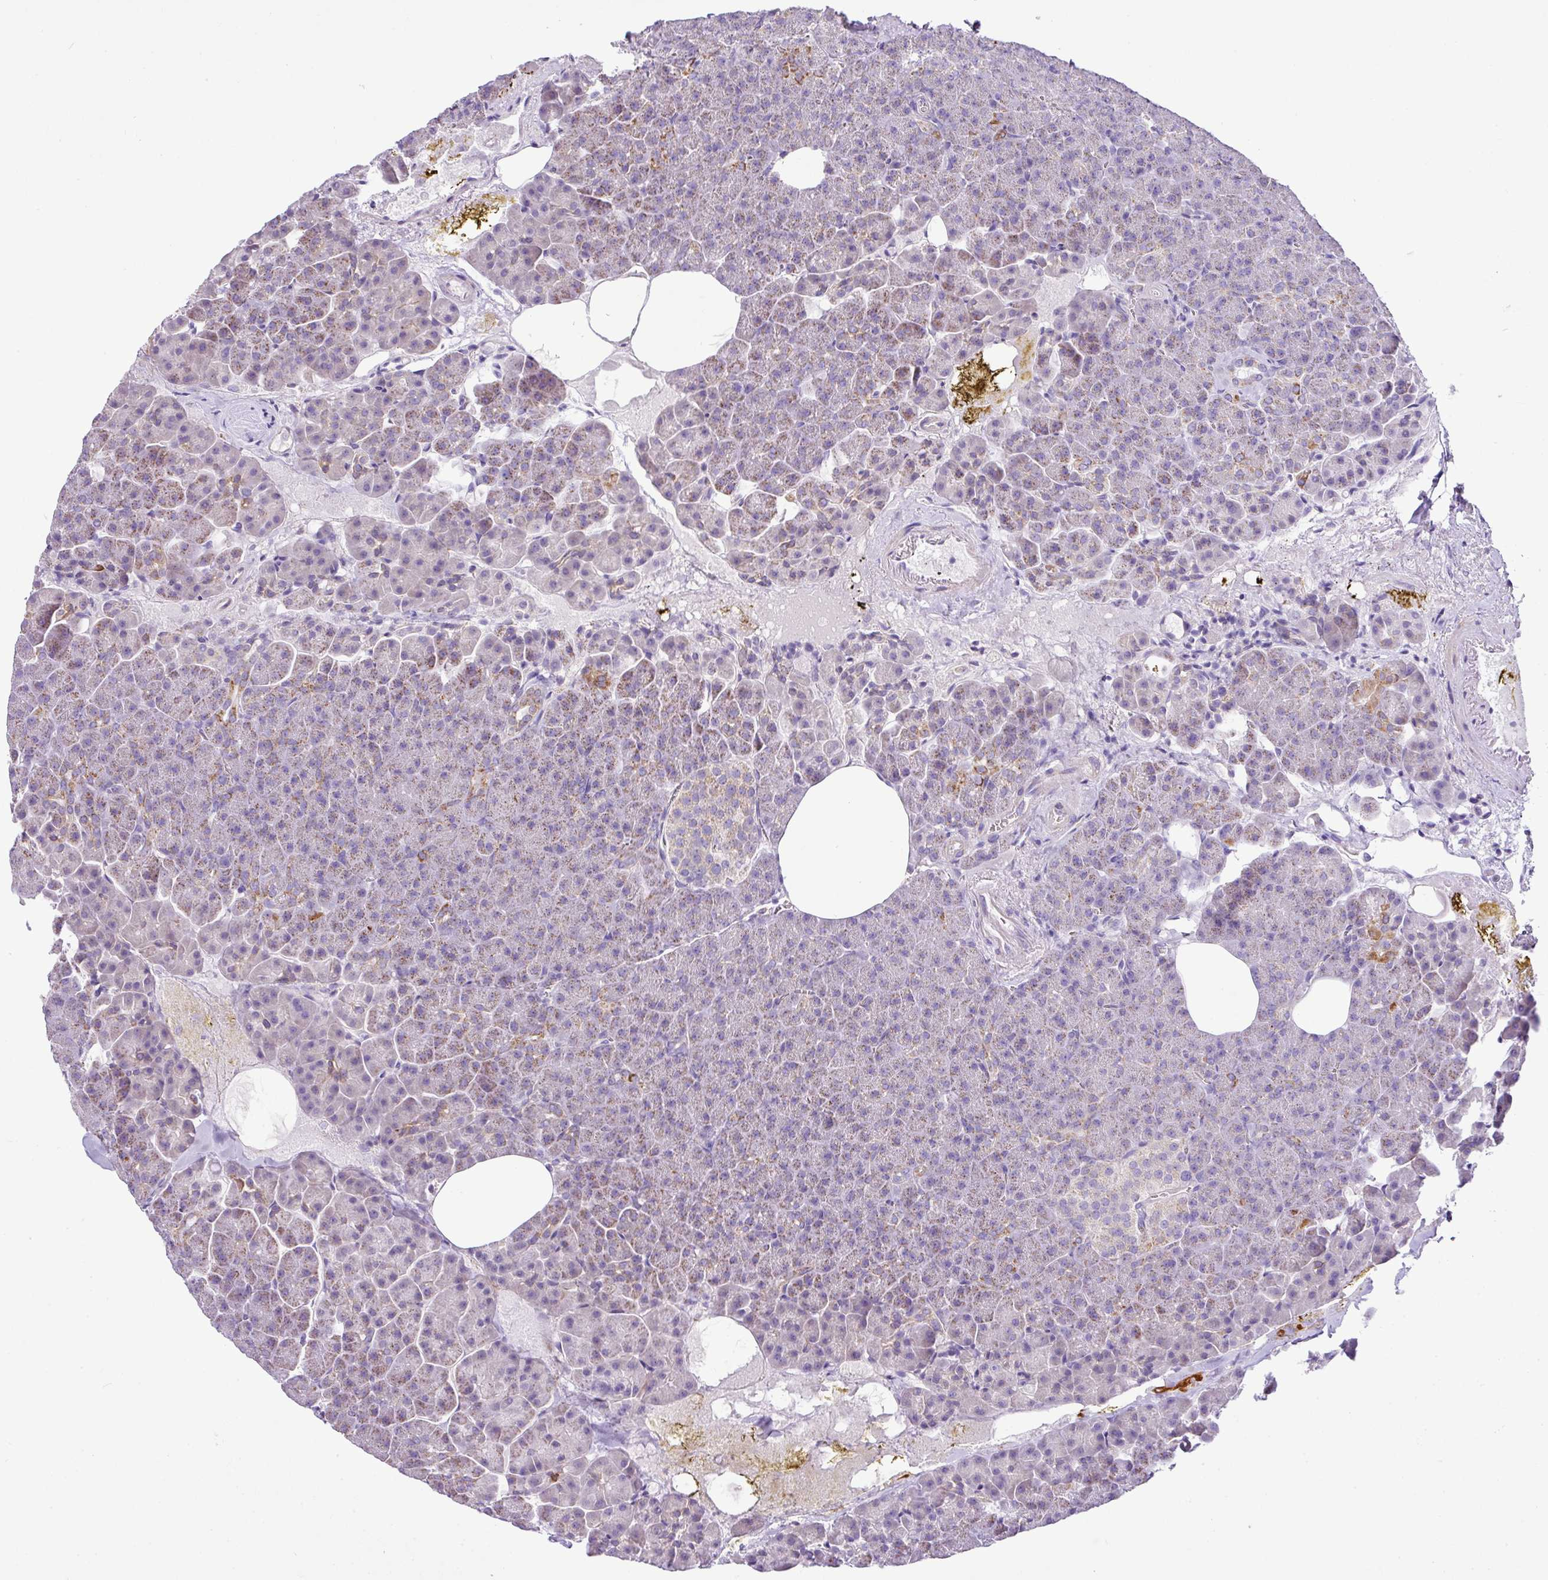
{"staining": {"intensity": "moderate", "quantity": "25%-75%", "location": "cytoplasmic/membranous"}, "tissue": "pancreas", "cell_type": "Exocrine glandular cells", "image_type": "normal", "snomed": [{"axis": "morphology", "description": "Normal tissue, NOS"}, {"axis": "topography", "description": "Pancreas"}], "caption": "Immunohistochemical staining of unremarkable pancreas exhibits moderate cytoplasmic/membranous protein staining in approximately 25%-75% of exocrine glandular cells.", "gene": "PGAP4", "patient": {"sex": "female", "age": 74}}